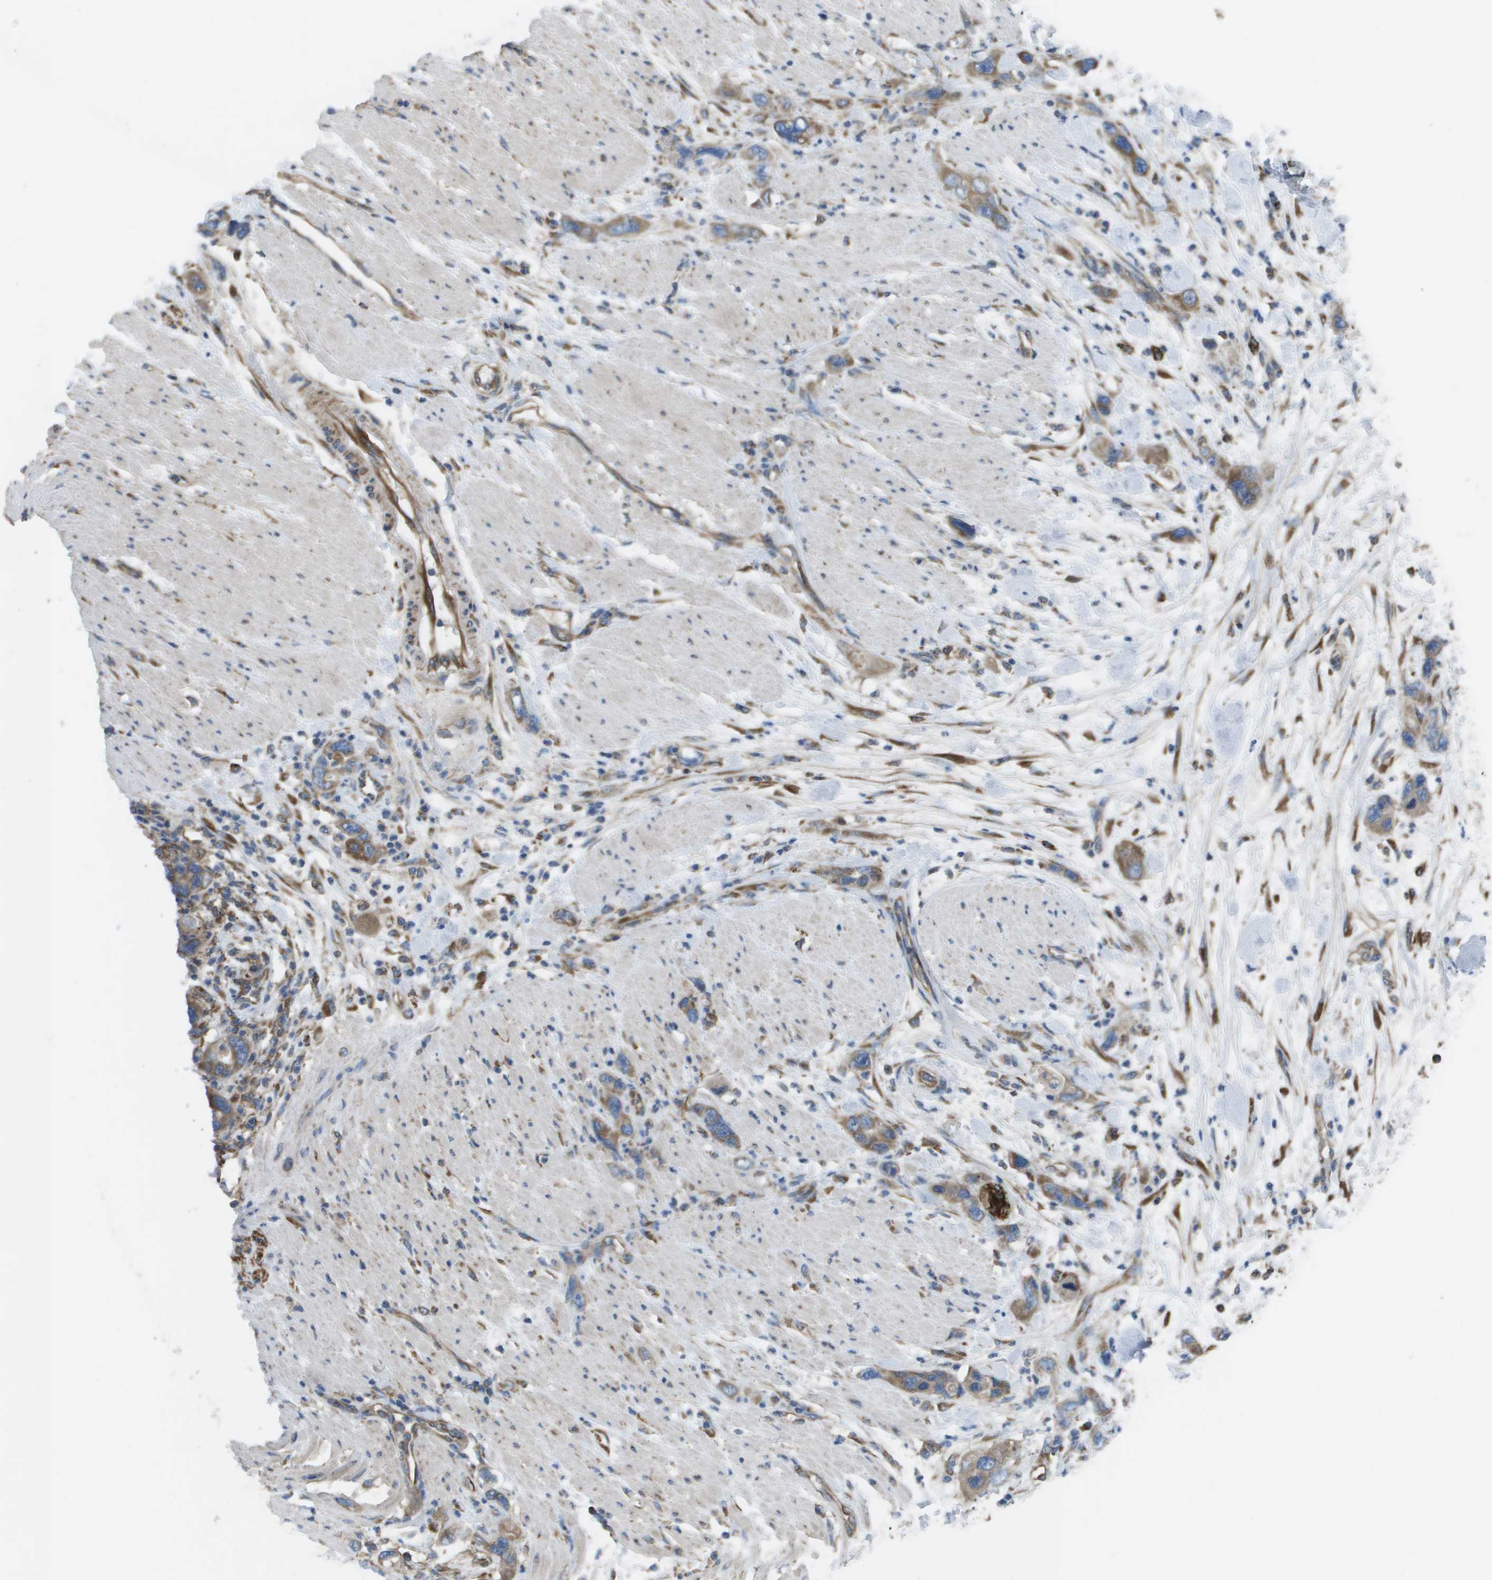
{"staining": {"intensity": "moderate", "quantity": ">75%", "location": "cytoplasmic/membranous"}, "tissue": "pancreatic cancer", "cell_type": "Tumor cells", "image_type": "cancer", "snomed": [{"axis": "morphology", "description": "Normal tissue, NOS"}, {"axis": "morphology", "description": "Adenocarcinoma, NOS"}, {"axis": "topography", "description": "Pancreas"}], "caption": "Immunohistochemical staining of pancreatic adenocarcinoma reveals moderate cytoplasmic/membranous protein expression in approximately >75% of tumor cells.", "gene": "CLCN2", "patient": {"sex": "female", "age": 71}}